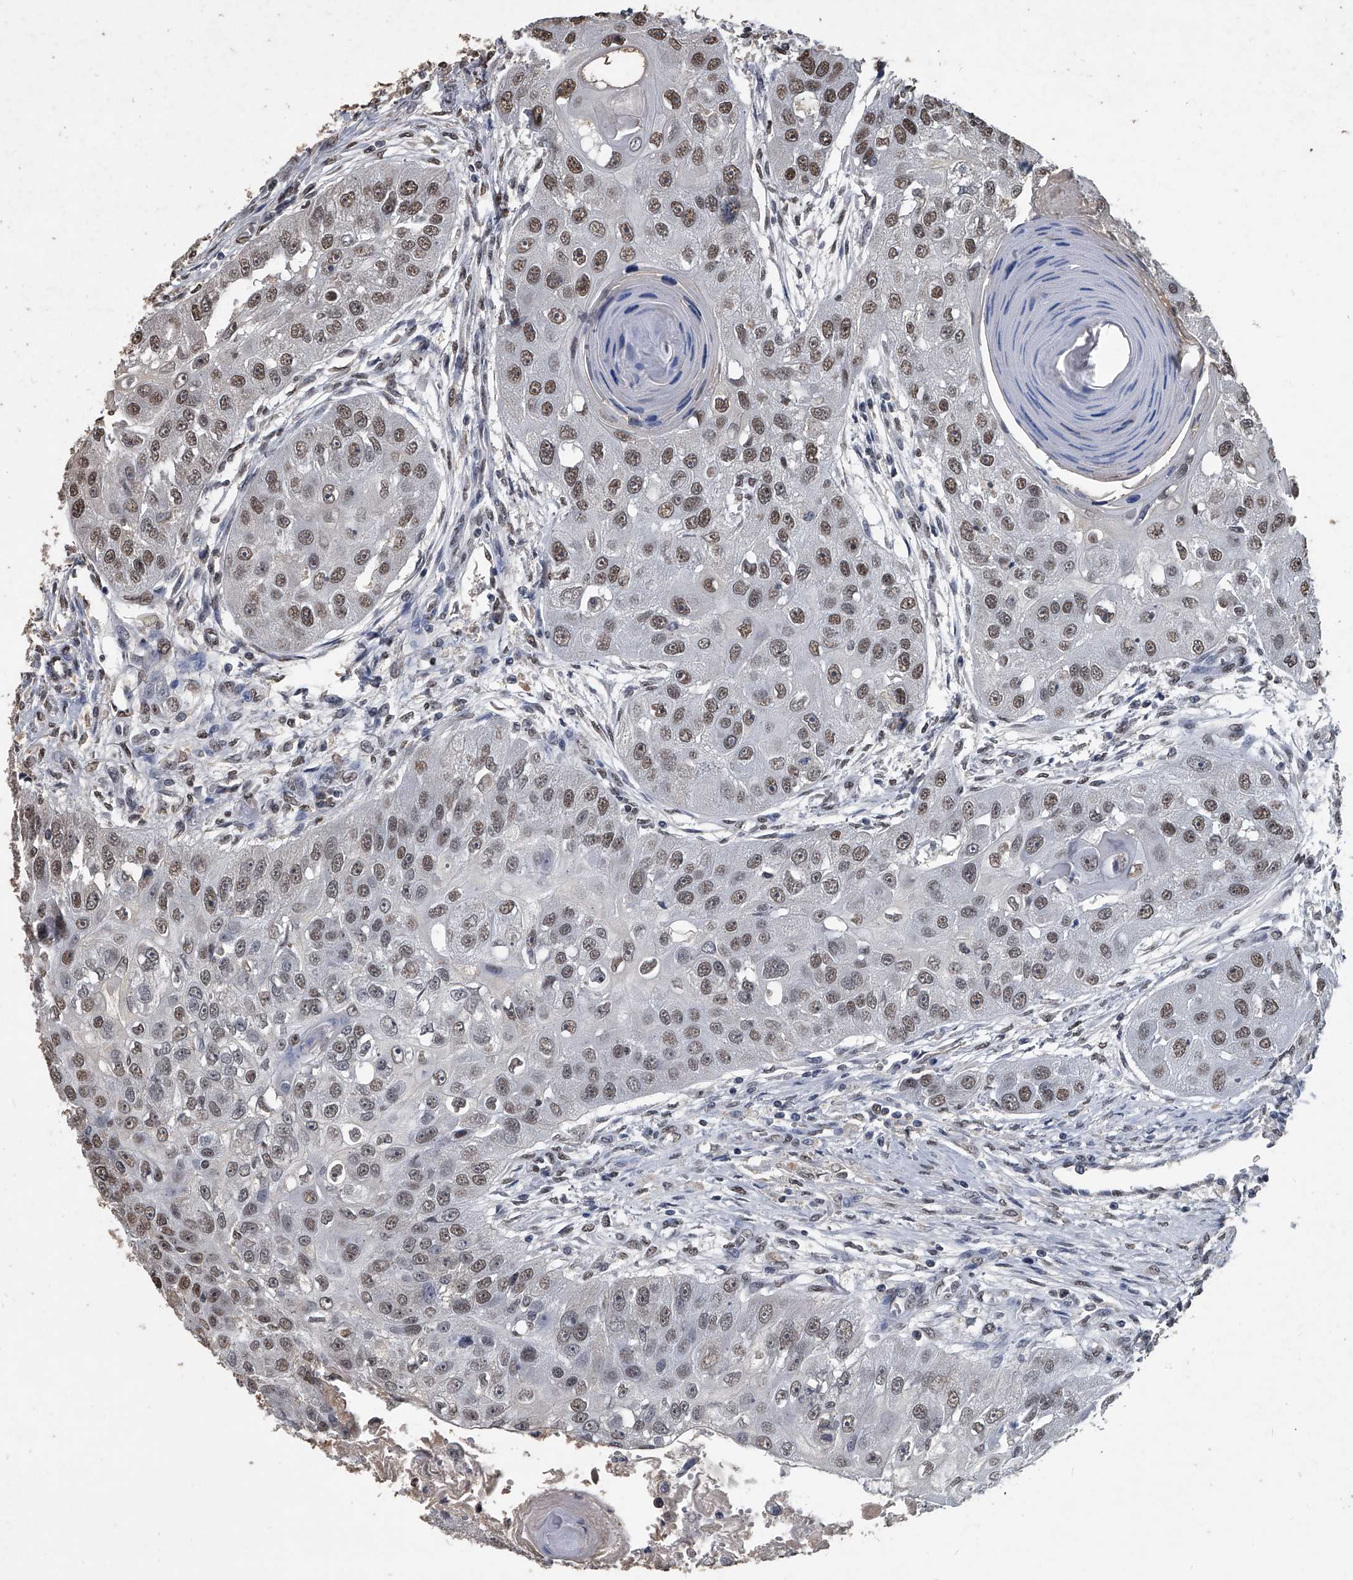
{"staining": {"intensity": "moderate", "quantity": "25%-75%", "location": "nuclear"}, "tissue": "head and neck cancer", "cell_type": "Tumor cells", "image_type": "cancer", "snomed": [{"axis": "morphology", "description": "Normal tissue, NOS"}, {"axis": "morphology", "description": "Squamous cell carcinoma, NOS"}, {"axis": "topography", "description": "Skeletal muscle"}, {"axis": "topography", "description": "Head-Neck"}], "caption": "About 25%-75% of tumor cells in human head and neck squamous cell carcinoma exhibit moderate nuclear protein expression as visualized by brown immunohistochemical staining.", "gene": "MATR3", "patient": {"sex": "male", "age": 51}}